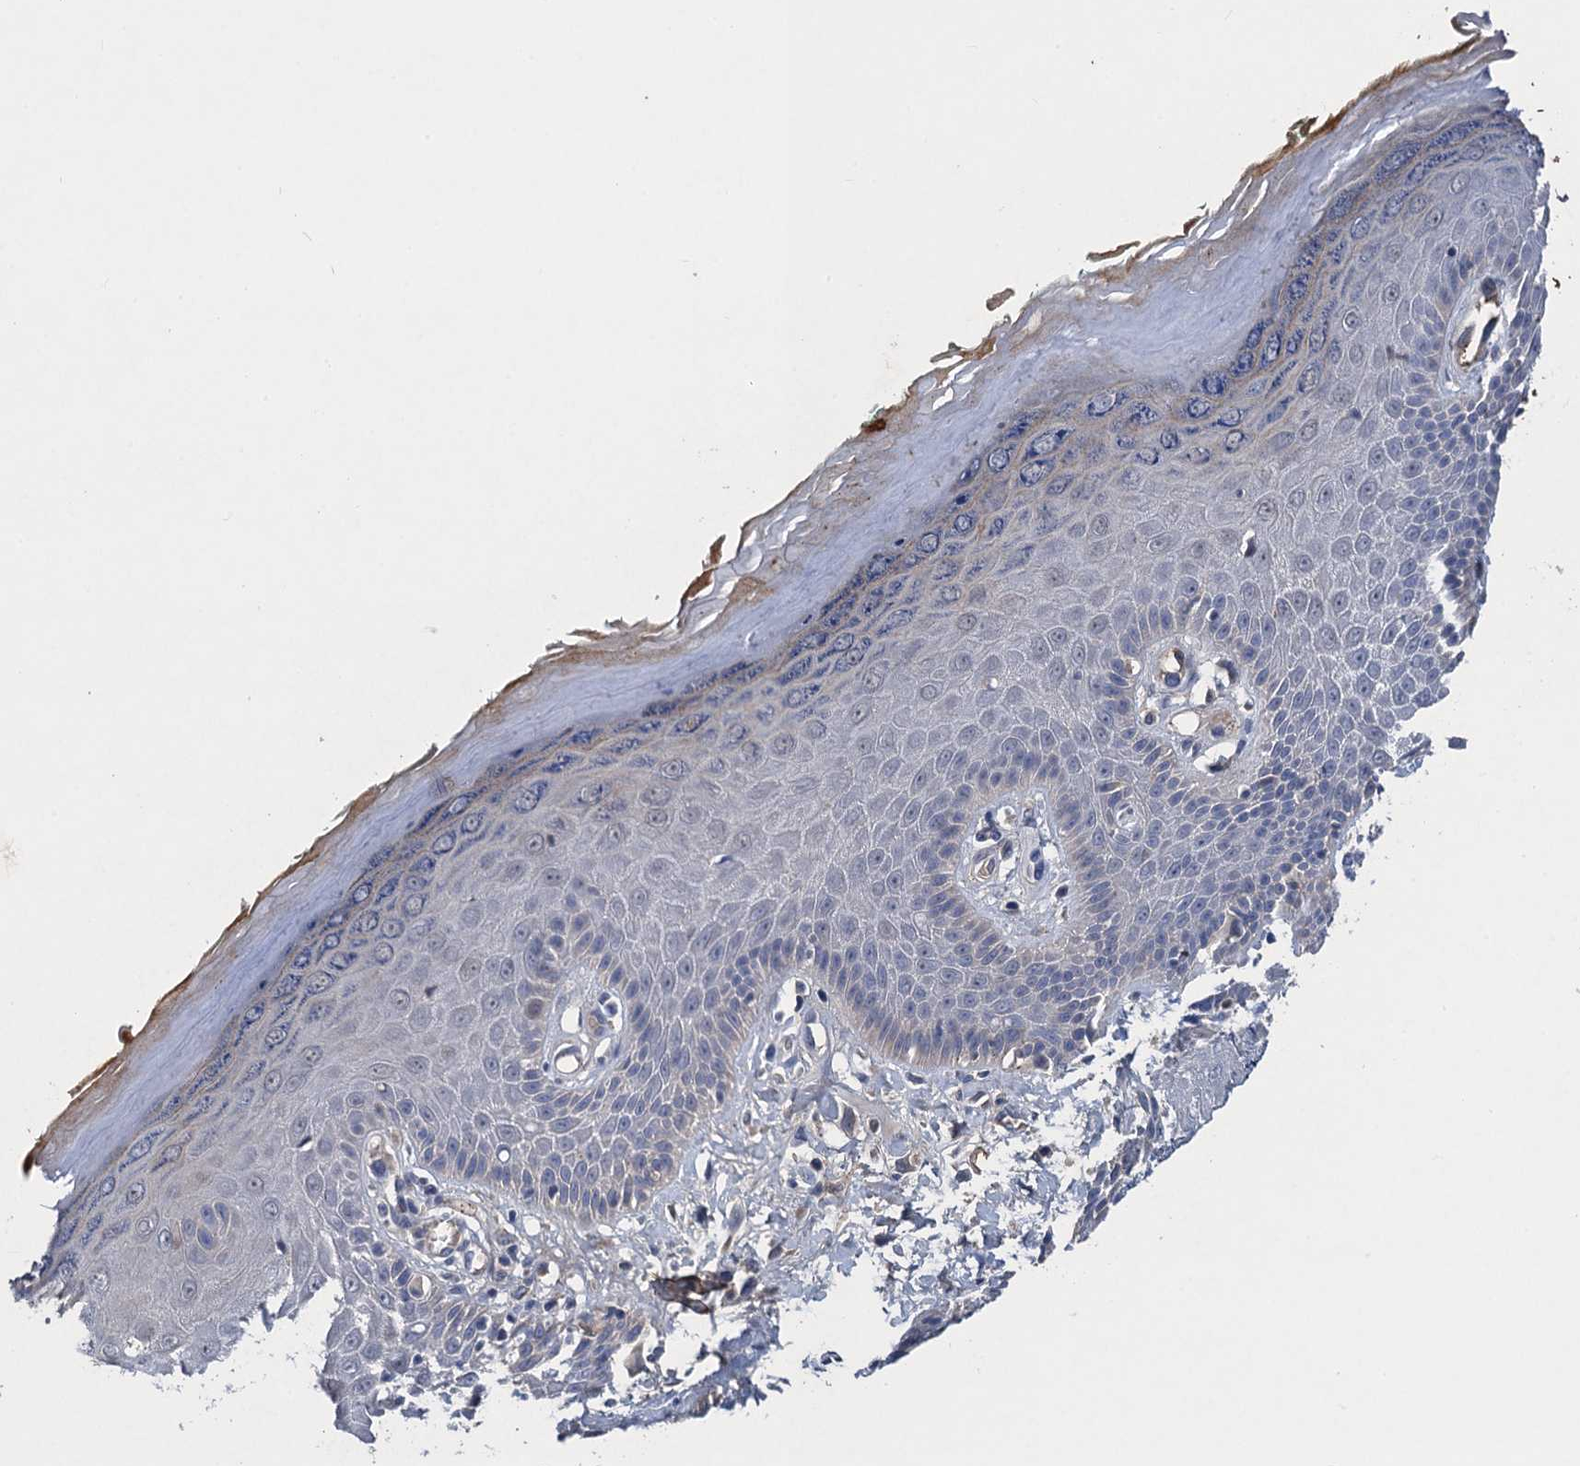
{"staining": {"intensity": "moderate", "quantity": "<25%", "location": "cytoplasmic/membranous"}, "tissue": "skin", "cell_type": "Epidermal cells", "image_type": "normal", "snomed": [{"axis": "morphology", "description": "Normal tissue, NOS"}, {"axis": "topography", "description": "Anal"}], "caption": "Approximately <25% of epidermal cells in normal human skin reveal moderate cytoplasmic/membranous protein staining as visualized by brown immunohistochemical staining.", "gene": "TRAF7", "patient": {"sex": "male", "age": 78}}